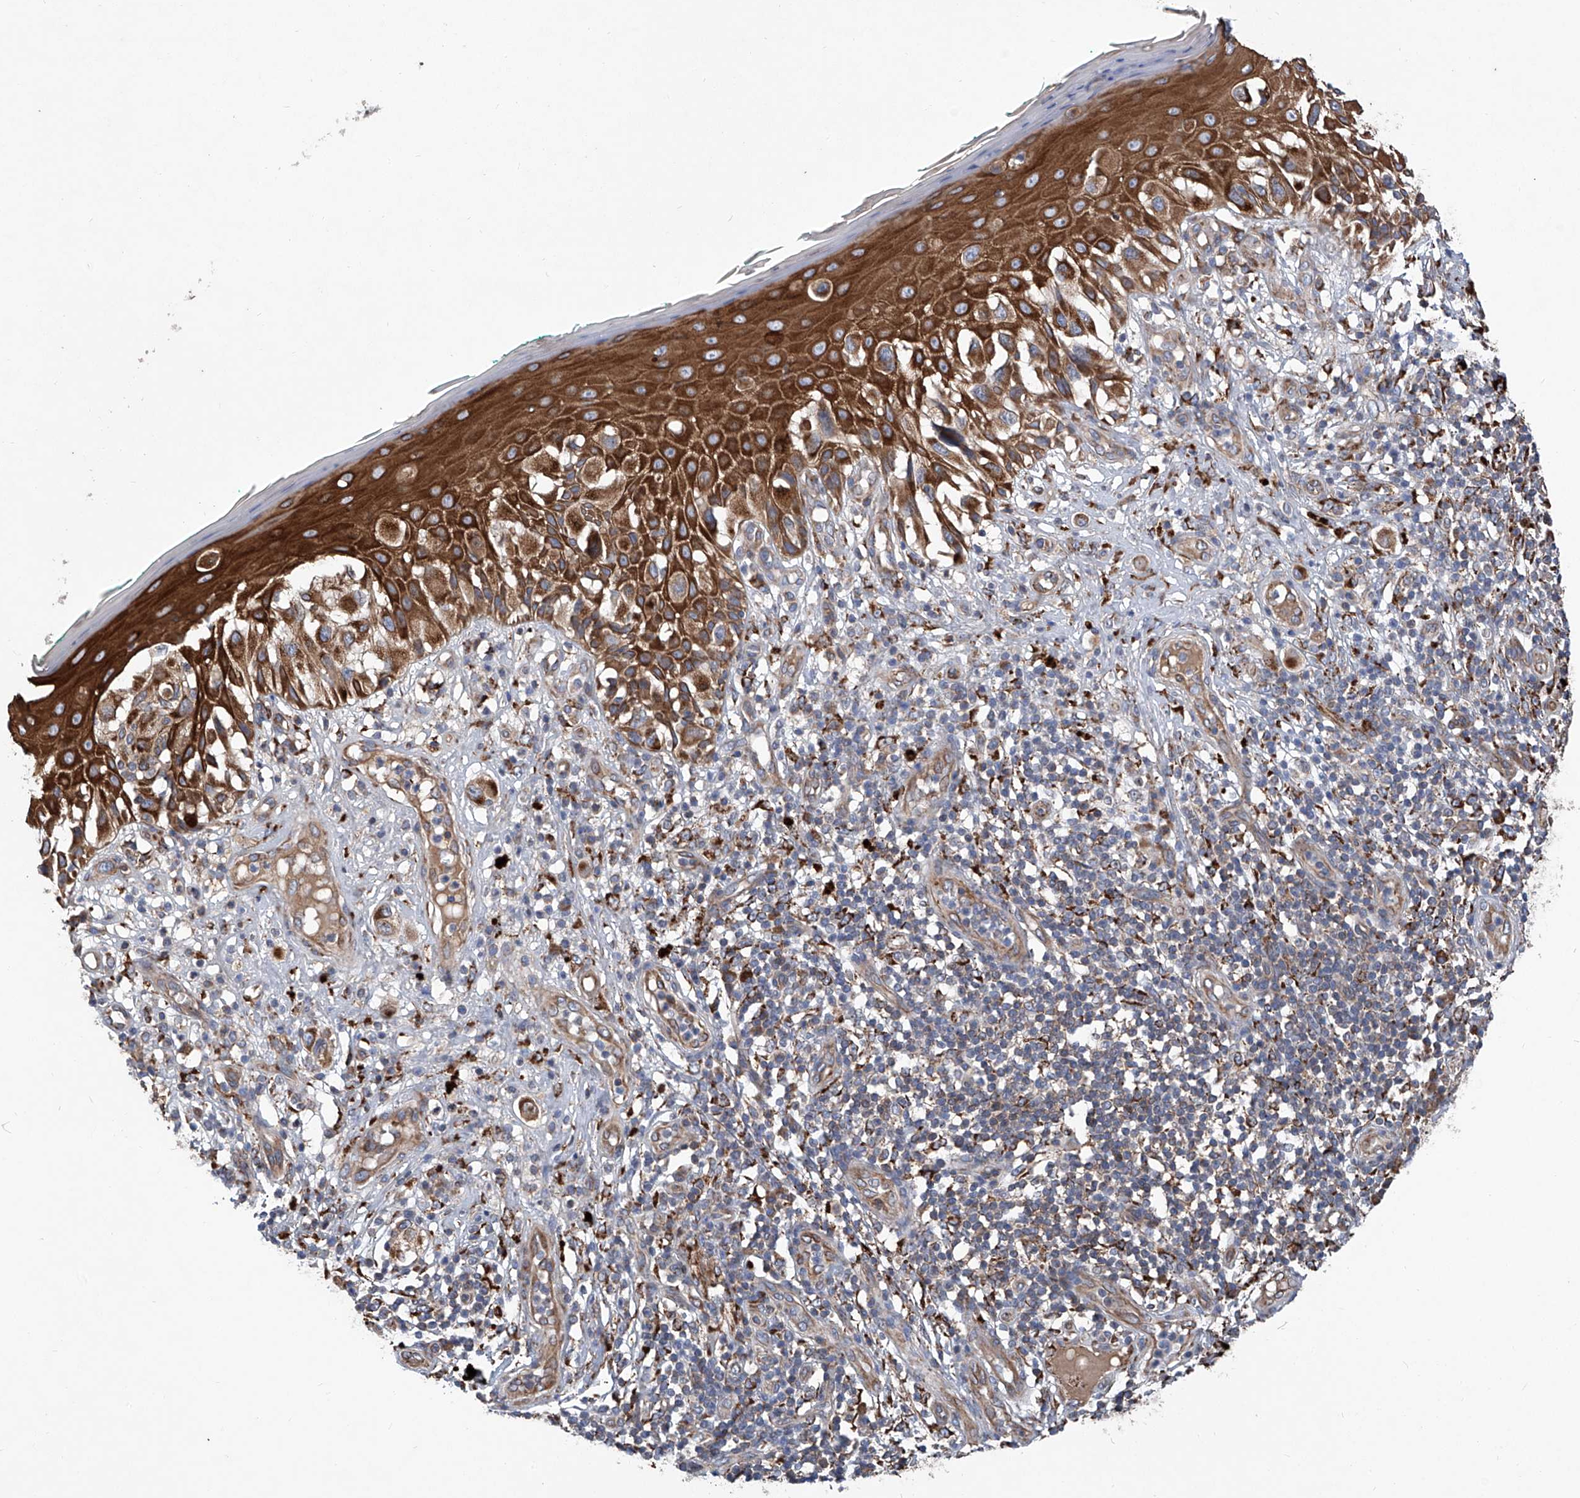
{"staining": {"intensity": "moderate", "quantity": ">75%", "location": "cytoplasmic/membranous"}, "tissue": "melanoma", "cell_type": "Tumor cells", "image_type": "cancer", "snomed": [{"axis": "morphology", "description": "Malignant melanoma, NOS"}, {"axis": "topography", "description": "Skin"}], "caption": "Melanoma tissue displays moderate cytoplasmic/membranous expression in approximately >75% of tumor cells, visualized by immunohistochemistry.", "gene": "ASCC3", "patient": {"sex": "female", "age": 81}}